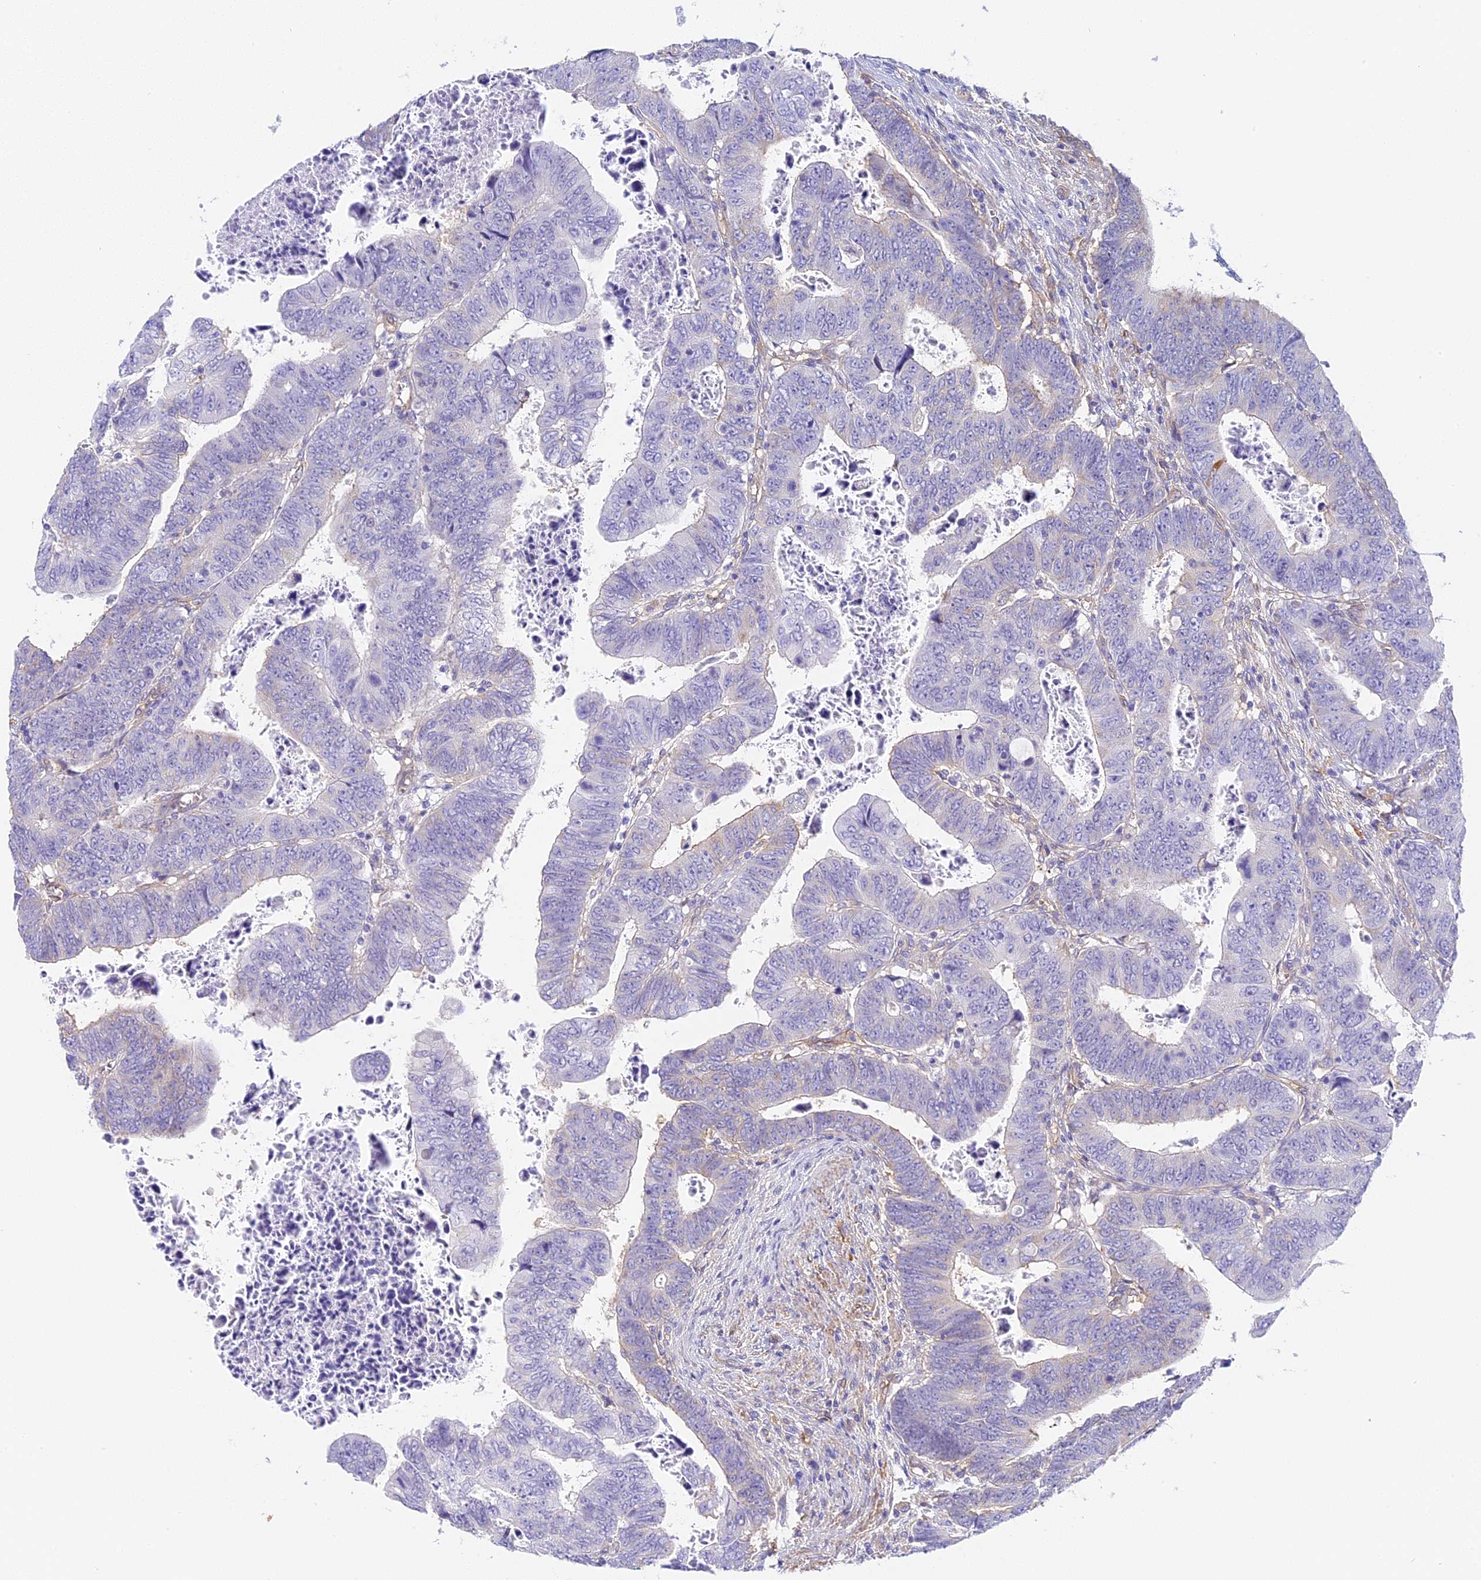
{"staining": {"intensity": "negative", "quantity": "none", "location": "none"}, "tissue": "colorectal cancer", "cell_type": "Tumor cells", "image_type": "cancer", "snomed": [{"axis": "morphology", "description": "Normal tissue, NOS"}, {"axis": "morphology", "description": "Adenocarcinoma, NOS"}, {"axis": "topography", "description": "Rectum"}], "caption": "This is a photomicrograph of immunohistochemistry staining of colorectal cancer, which shows no expression in tumor cells. (DAB (3,3'-diaminobenzidine) immunohistochemistry (IHC) visualized using brightfield microscopy, high magnification).", "gene": "HOMER3", "patient": {"sex": "female", "age": 65}}